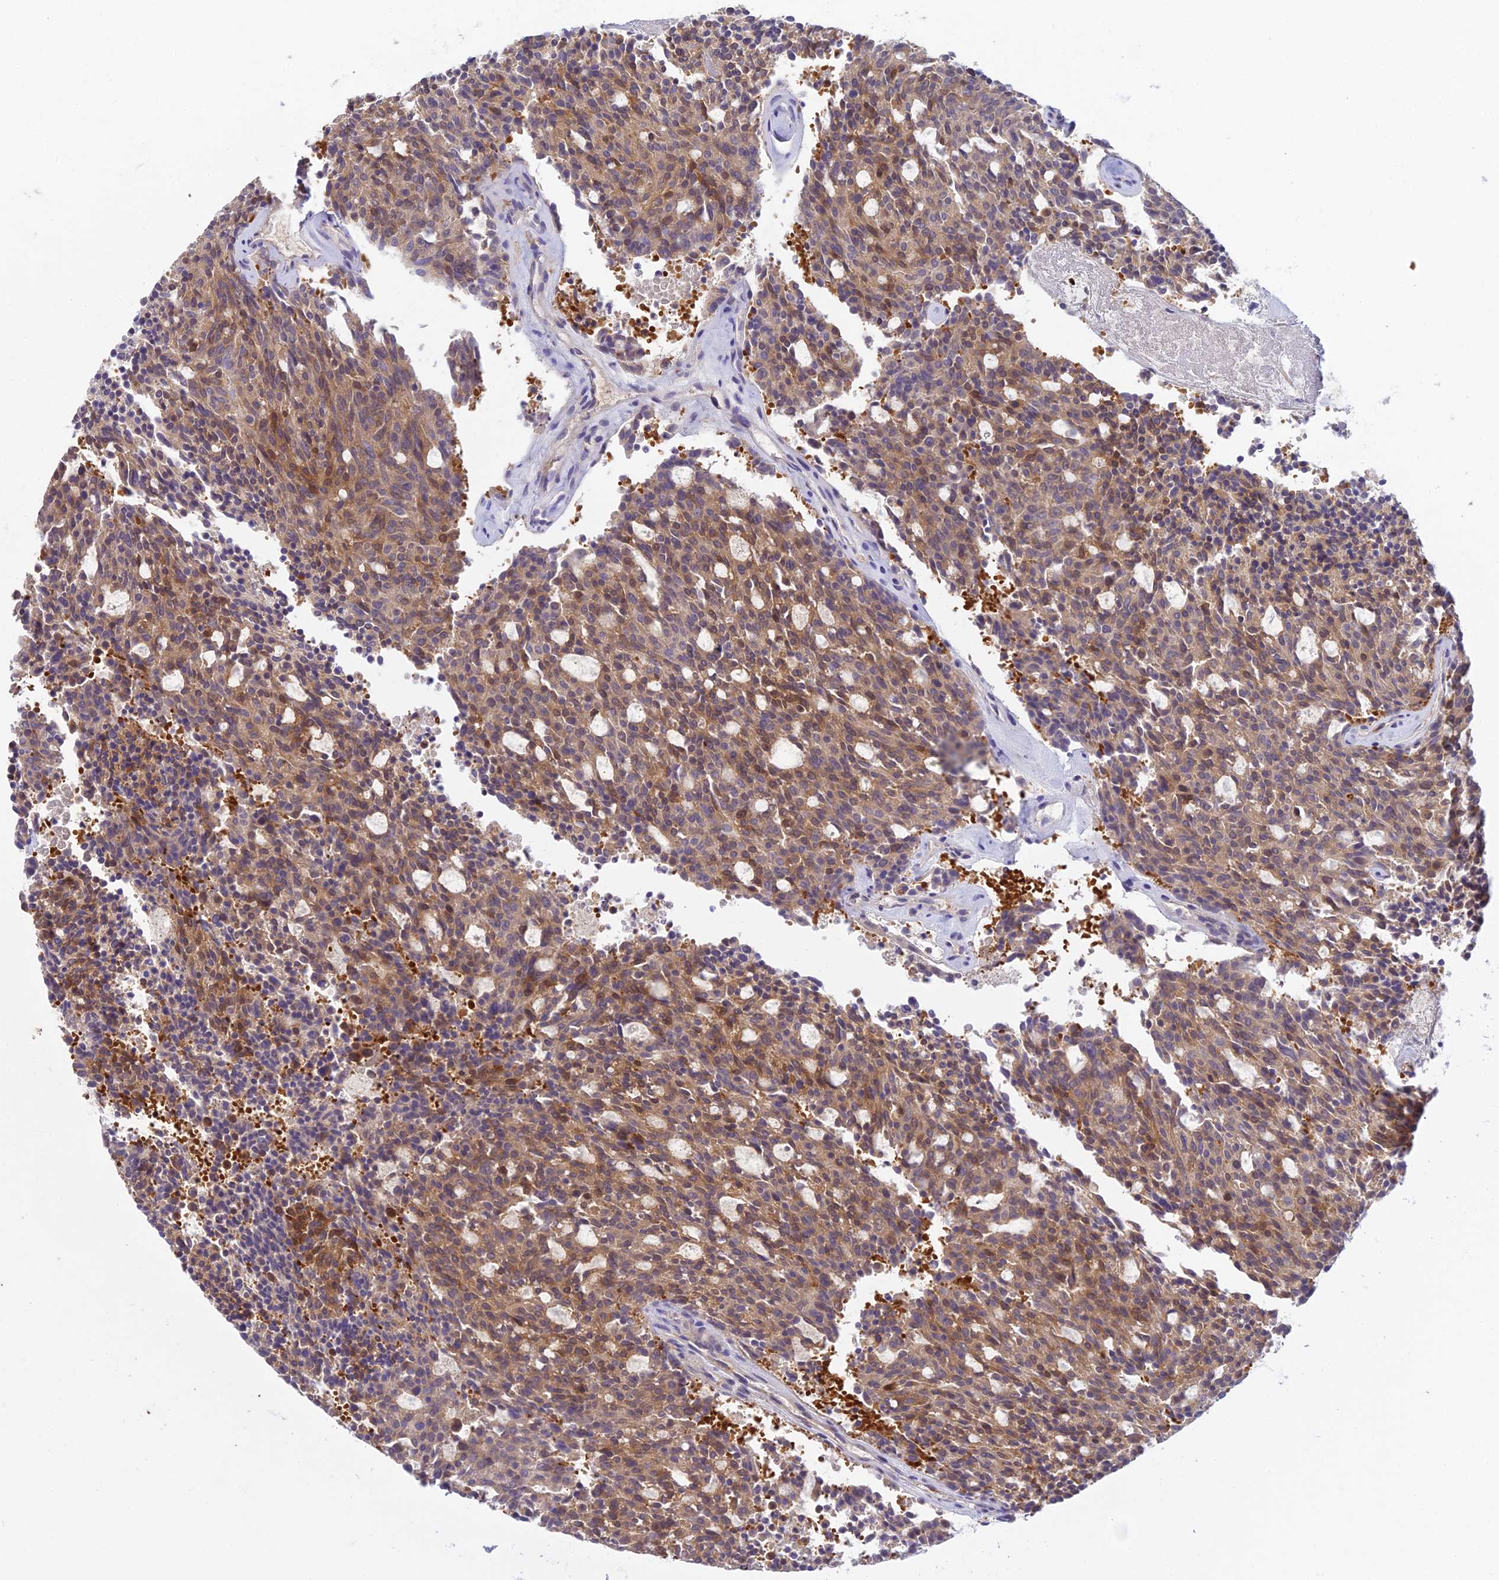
{"staining": {"intensity": "weak", "quantity": ">75%", "location": "cytoplasmic/membranous"}, "tissue": "carcinoid", "cell_type": "Tumor cells", "image_type": "cancer", "snomed": [{"axis": "morphology", "description": "Carcinoid, malignant, NOS"}, {"axis": "topography", "description": "Pancreas"}], "caption": "Carcinoid tissue shows weak cytoplasmic/membranous expression in about >75% of tumor cells, visualized by immunohistochemistry.", "gene": "UBE2G1", "patient": {"sex": "female", "age": 54}}